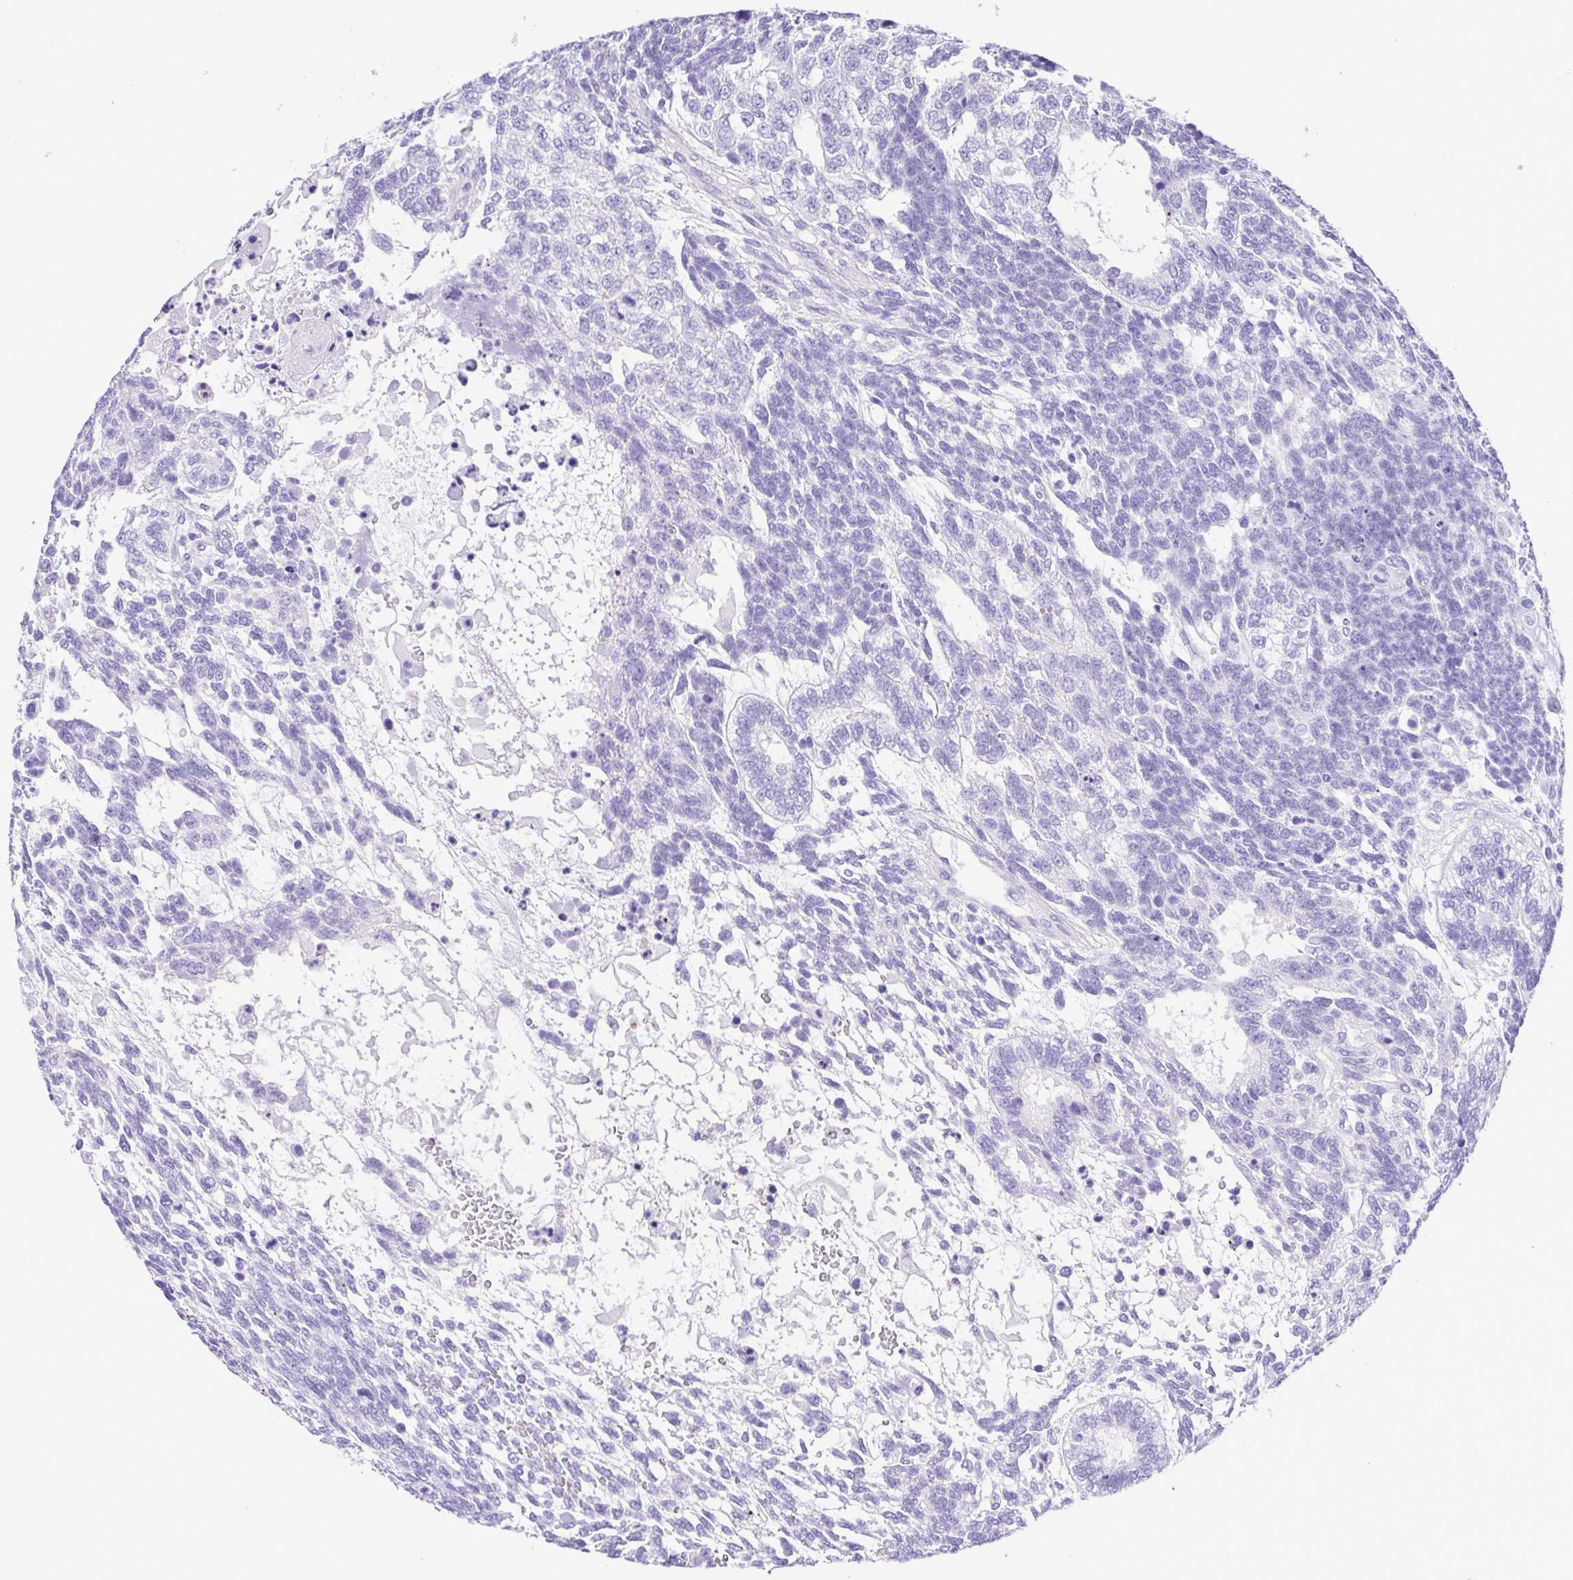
{"staining": {"intensity": "negative", "quantity": "none", "location": "none"}, "tissue": "testis cancer", "cell_type": "Tumor cells", "image_type": "cancer", "snomed": [{"axis": "morphology", "description": "Carcinoma, Embryonal, NOS"}, {"axis": "topography", "description": "Testis"}], "caption": "IHC histopathology image of human testis cancer (embryonal carcinoma) stained for a protein (brown), which reveals no staining in tumor cells. (Stains: DAB immunohistochemistry with hematoxylin counter stain, Microscopy: brightfield microscopy at high magnification).", "gene": "OVGP1", "patient": {"sex": "male", "age": 23}}